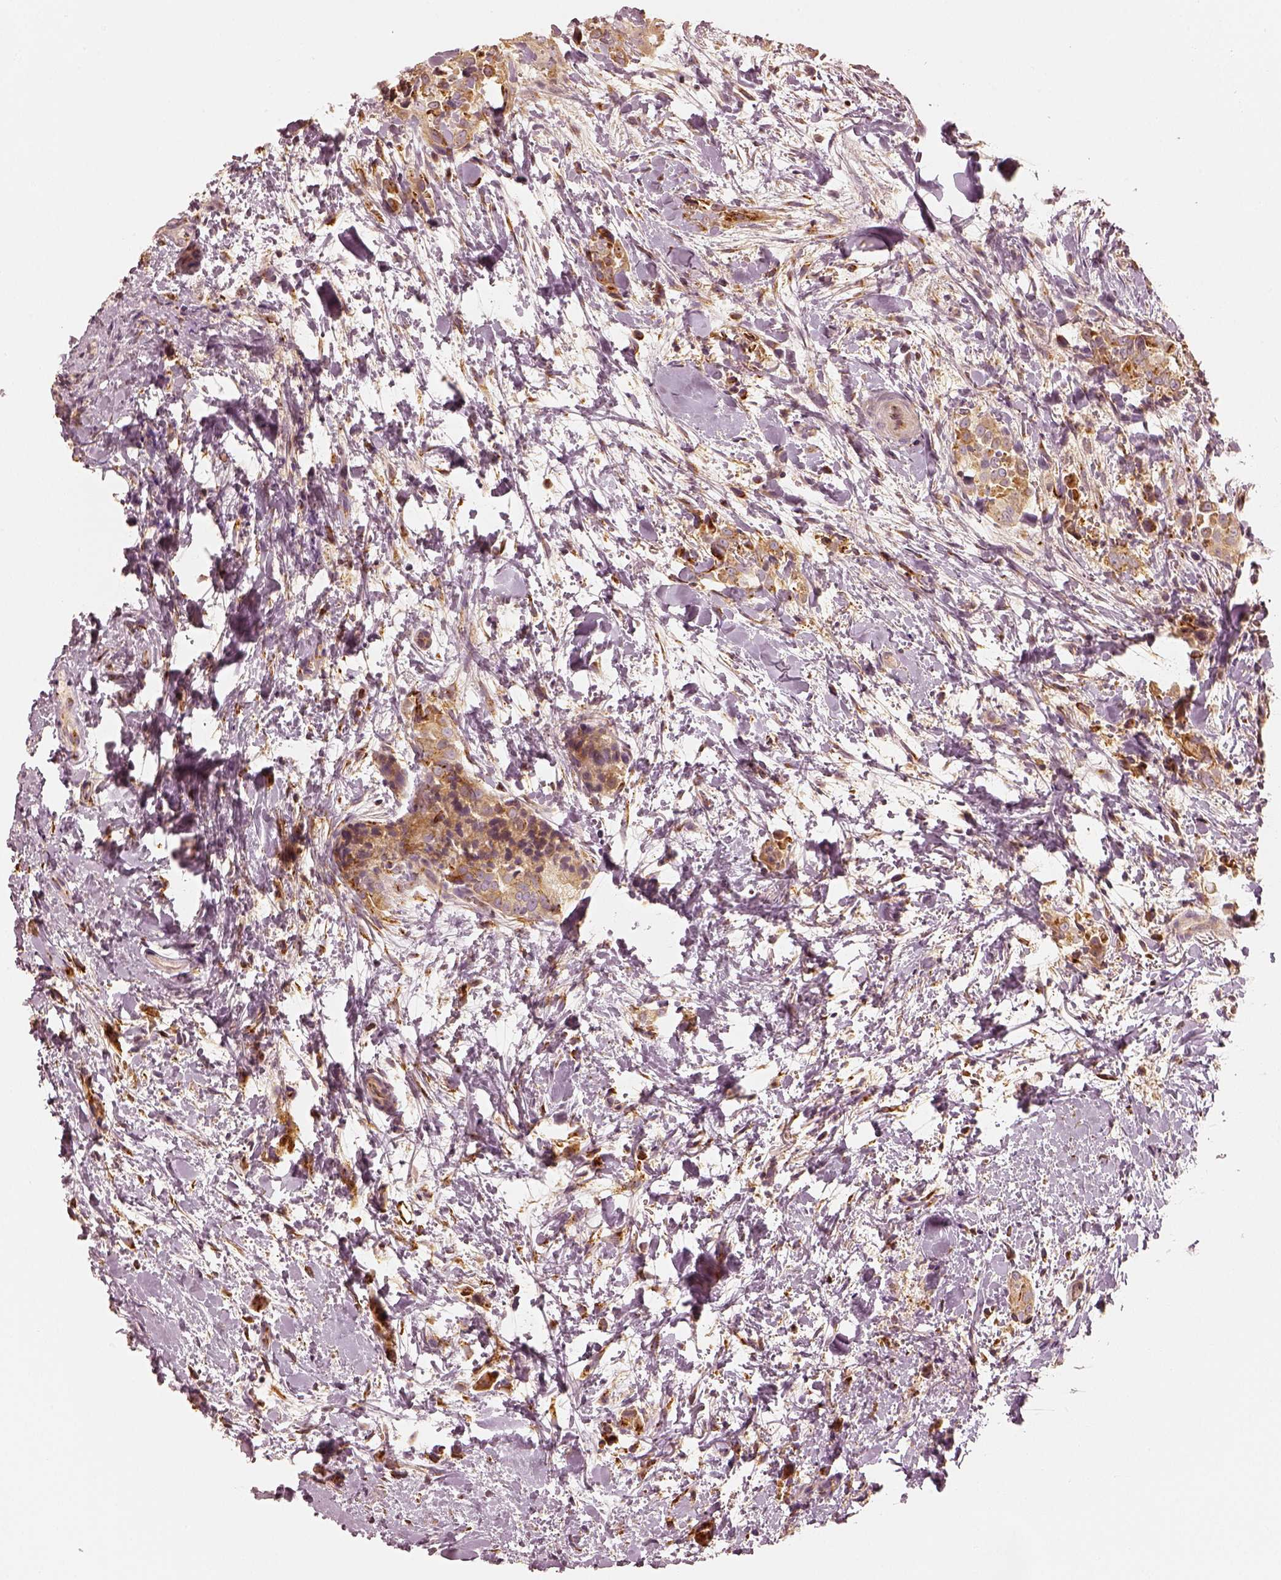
{"staining": {"intensity": "moderate", "quantity": ">75%", "location": "cytoplasmic/membranous"}, "tissue": "thyroid cancer", "cell_type": "Tumor cells", "image_type": "cancer", "snomed": [{"axis": "morphology", "description": "Papillary adenocarcinoma, NOS"}, {"axis": "topography", "description": "Thyroid gland"}], "caption": "Moderate cytoplasmic/membranous protein expression is appreciated in about >75% of tumor cells in thyroid papillary adenocarcinoma.", "gene": "GORASP2", "patient": {"sex": "male", "age": 61}}